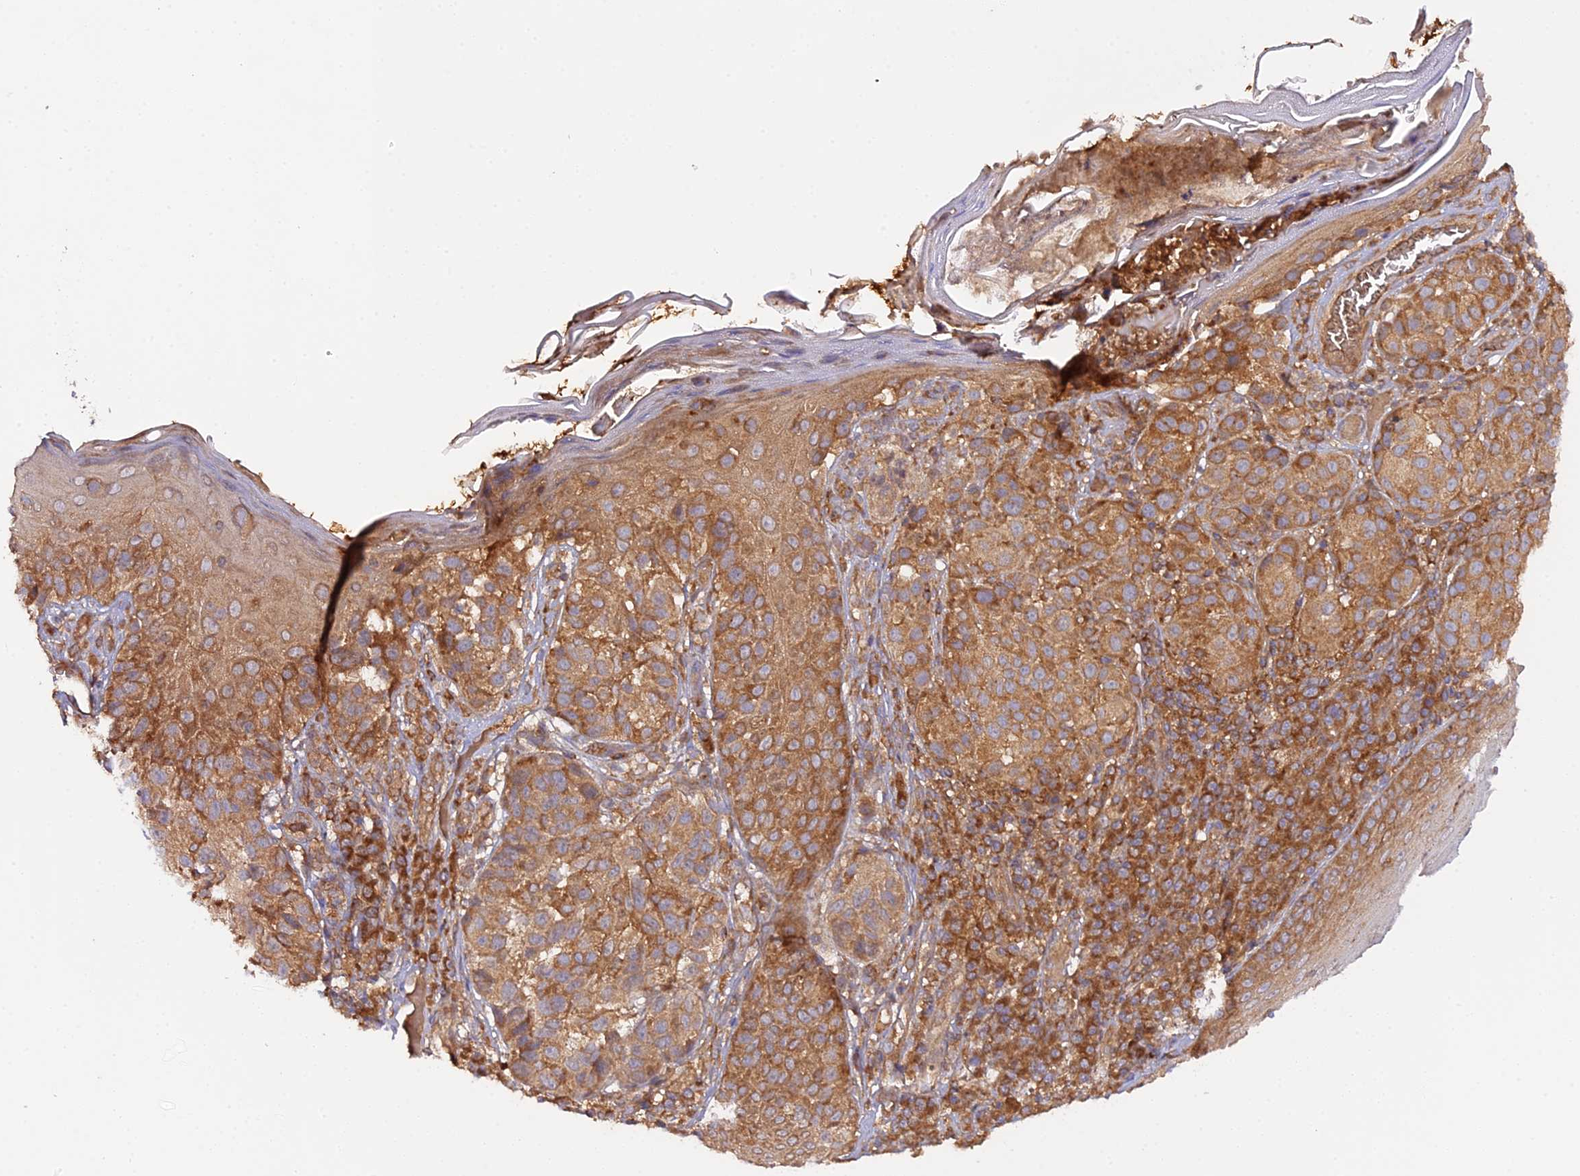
{"staining": {"intensity": "strong", "quantity": ">75%", "location": "cytoplasmic/membranous"}, "tissue": "melanoma", "cell_type": "Tumor cells", "image_type": "cancer", "snomed": [{"axis": "morphology", "description": "Malignant melanoma, NOS"}, {"axis": "topography", "description": "Skin"}], "caption": "This is an image of IHC staining of melanoma, which shows strong expression in the cytoplasmic/membranous of tumor cells.", "gene": "TRIM26", "patient": {"sex": "male", "age": 38}}